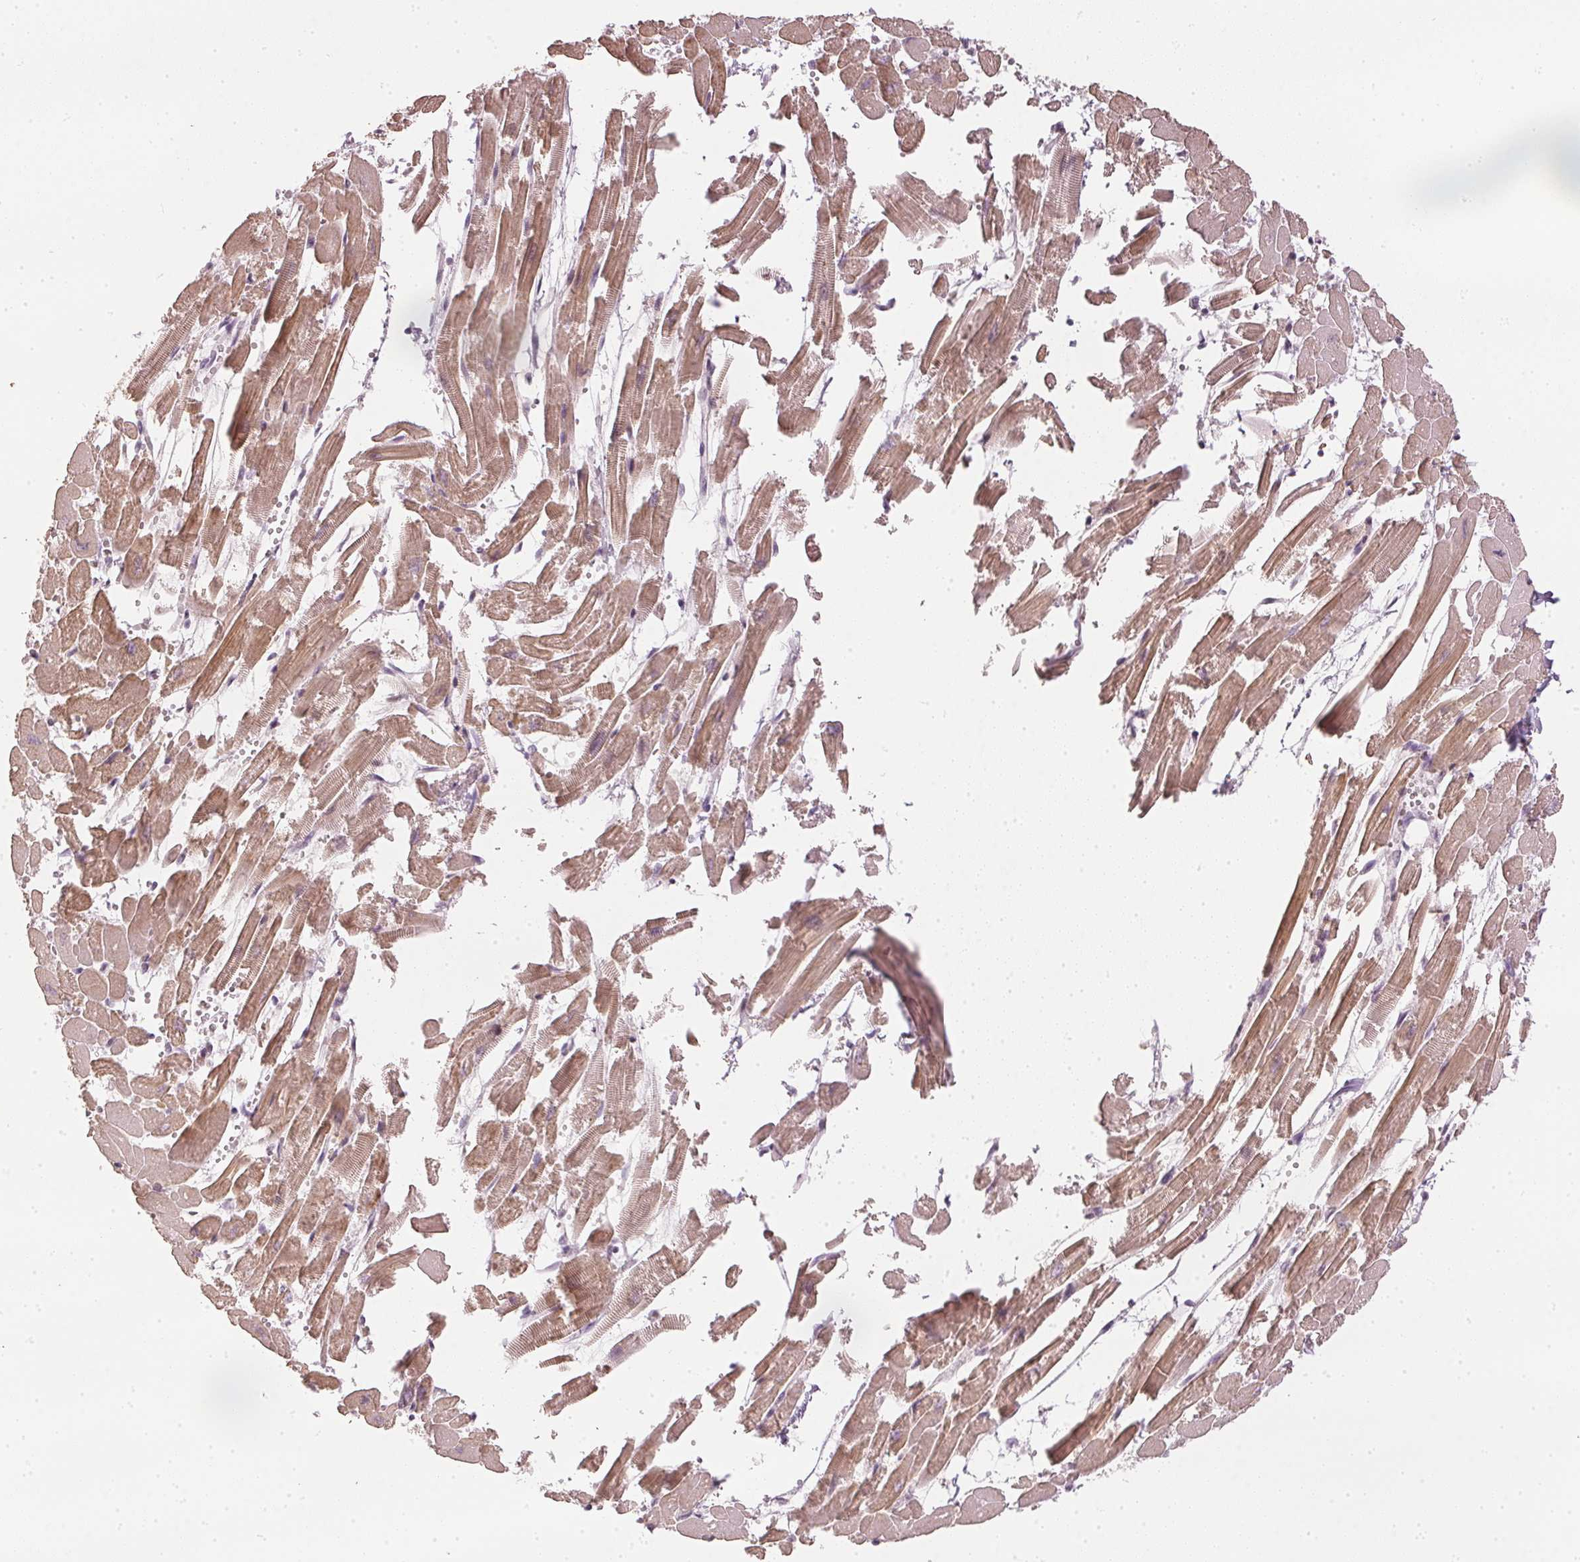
{"staining": {"intensity": "moderate", "quantity": "25%-75%", "location": "cytoplasmic/membranous"}, "tissue": "heart muscle", "cell_type": "Cardiomyocytes", "image_type": "normal", "snomed": [{"axis": "morphology", "description": "Normal tissue, NOS"}, {"axis": "topography", "description": "Heart"}], "caption": "Heart muscle stained for a protein (brown) reveals moderate cytoplasmic/membranous positive expression in about 25%-75% of cardiomyocytes.", "gene": "ENSG00000267001", "patient": {"sex": "female", "age": 52}}